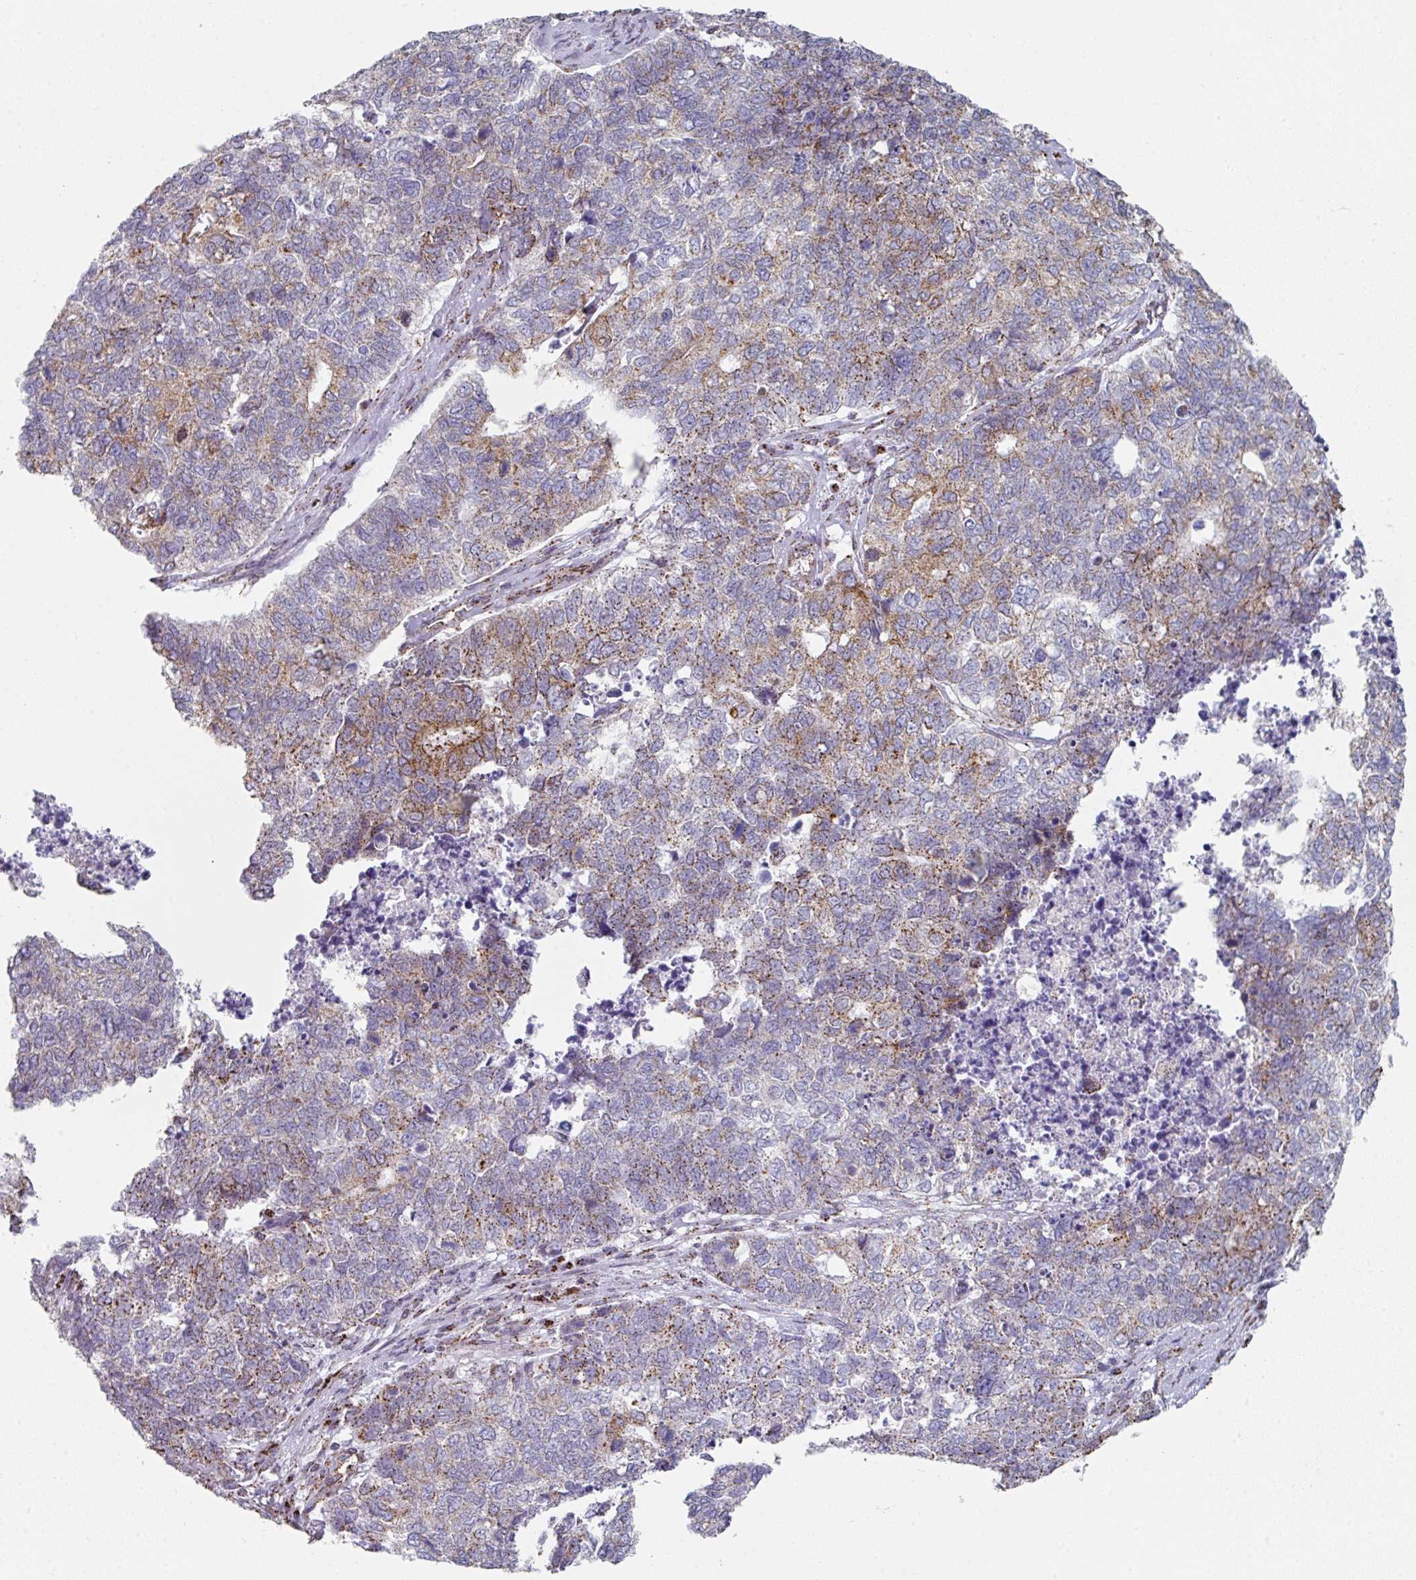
{"staining": {"intensity": "moderate", "quantity": "25%-75%", "location": "cytoplasmic/membranous"}, "tissue": "cervical cancer", "cell_type": "Tumor cells", "image_type": "cancer", "snomed": [{"axis": "morphology", "description": "Squamous cell carcinoma, NOS"}, {"axis": "topography", "description": "Cervix"}], "caption": "Tumor cells display medium levels of moderate cytoplasmic/membranous expression in approximately 25%-75% of cells in human cervical cancer (squamous cell carcinoma). (brown staining indicates protein expression, while blue staining denotes nuclei).", "gene": "CCDC85B", "patient": {"sex": "female", "age": 63}}